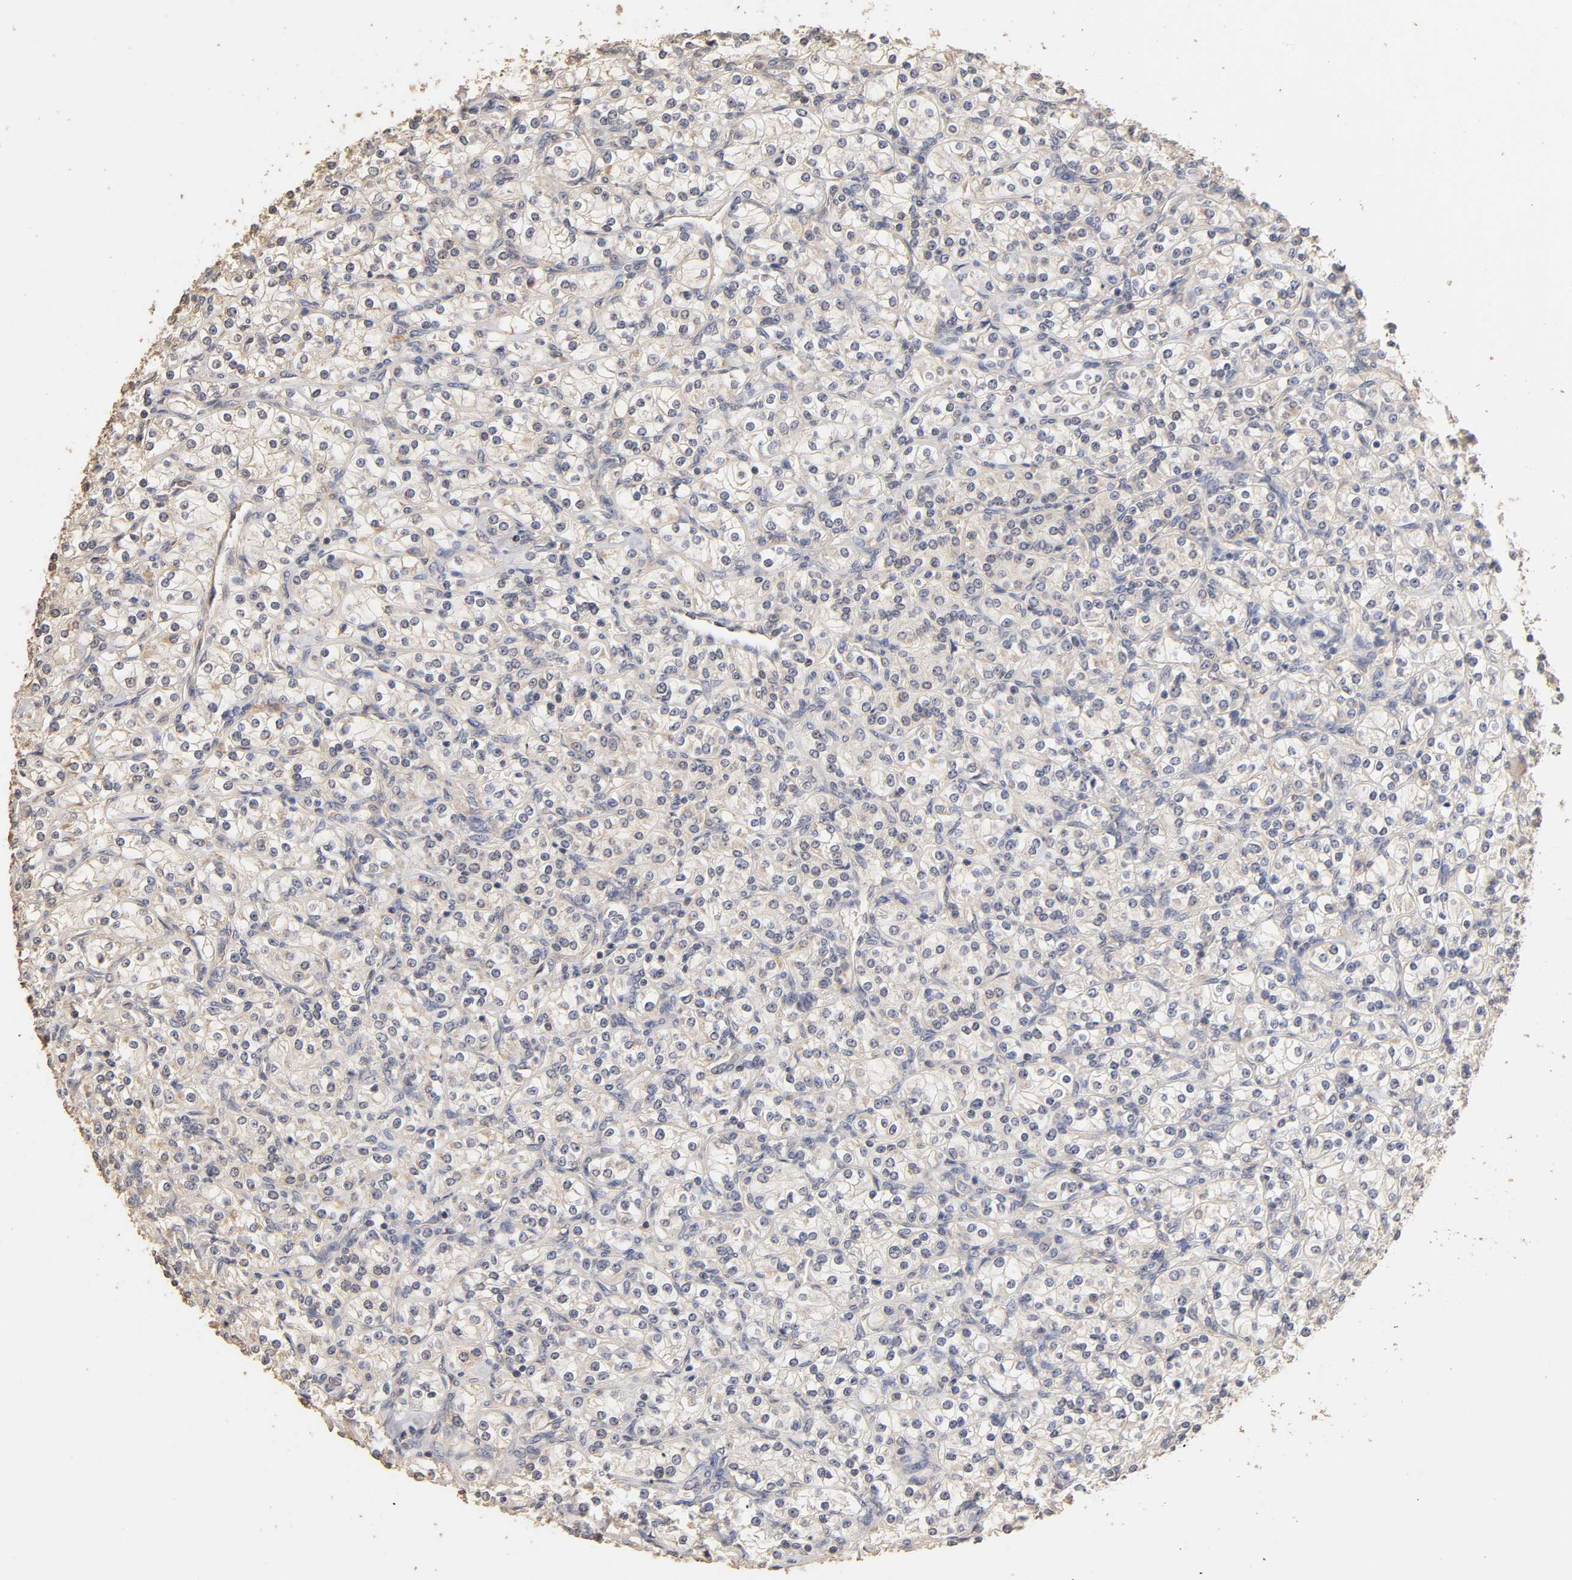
{"staining": {"intensity": "negative", "quantity": "none", "location": "none"}, "tissue": "renal cancer", "cell_type": "Tumor cells", "image_type": "cancer", "snomed": [{"axis": "morphology", "description": "Adenocarcinoma, NOS"}, {"axis": "topography", "description": "Kidney"}], "caption": "Immunohistochemistry of renal cancer (adenocarcinoma) exhibits no expression in tumor cells.", "gene": "VSIG4", "patient": {"sex": "male", "age": 77}}